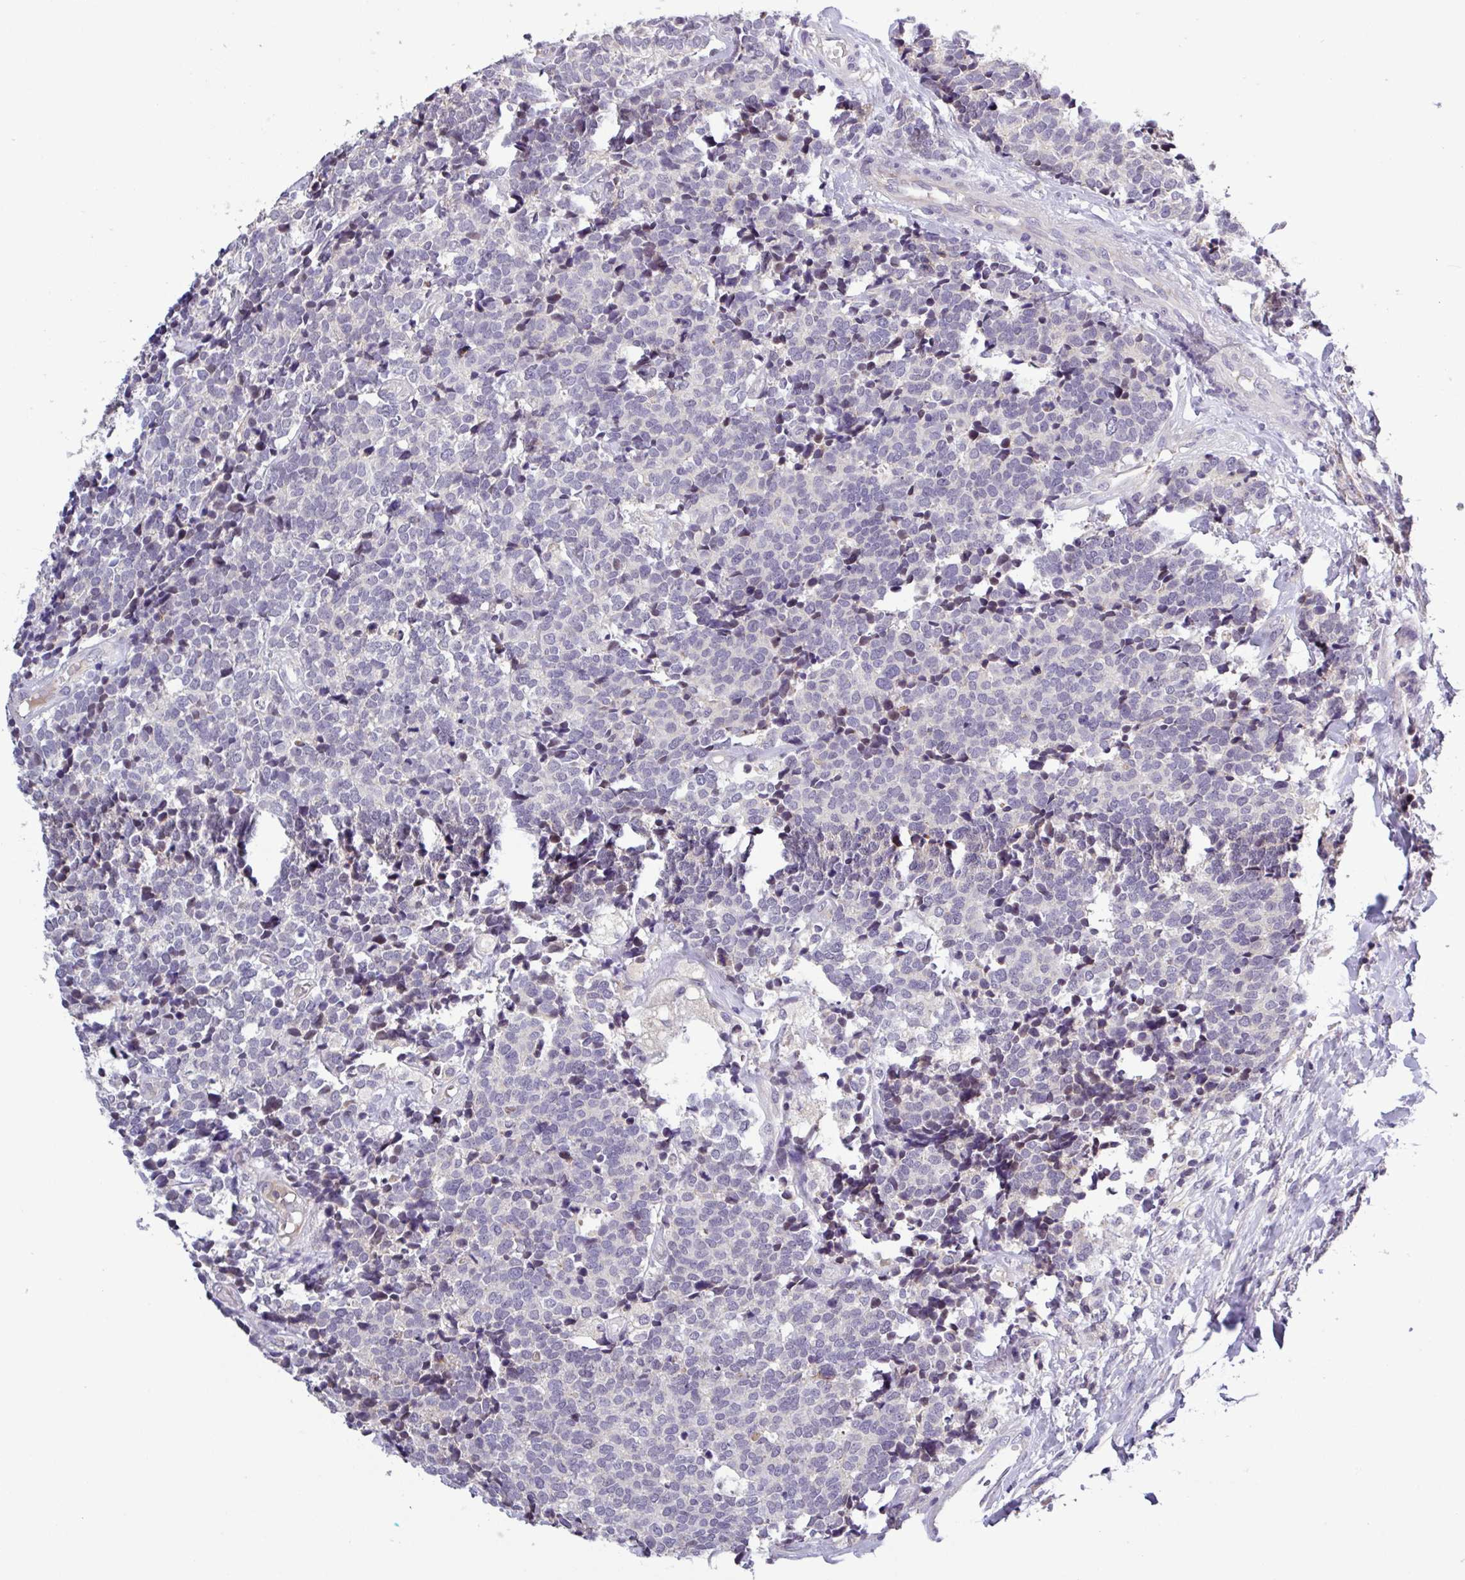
{"staining": {"intensity": "negative", "quantity": "none", "location": "none"}, "tissue": "carcinoid", "cell_type": "Tumor cells", "image_type": "cancer", "snomed": [{"axis": "morphology", "description": "Carcinoid, malignant, NOS"}, {"axis": "topography", "description": "Skin"}], "caption": "DAB immunohistochemical staining of human carcinoid demonstrates no significant staining in tumor cells. (Stains: DAB immunohistochemistry with hematoxylin counter stain, Microscopy: brightfield microscopy at high magnification).", "gene": "SFTPB", "patient": {"sex": "female", "age": 79}}